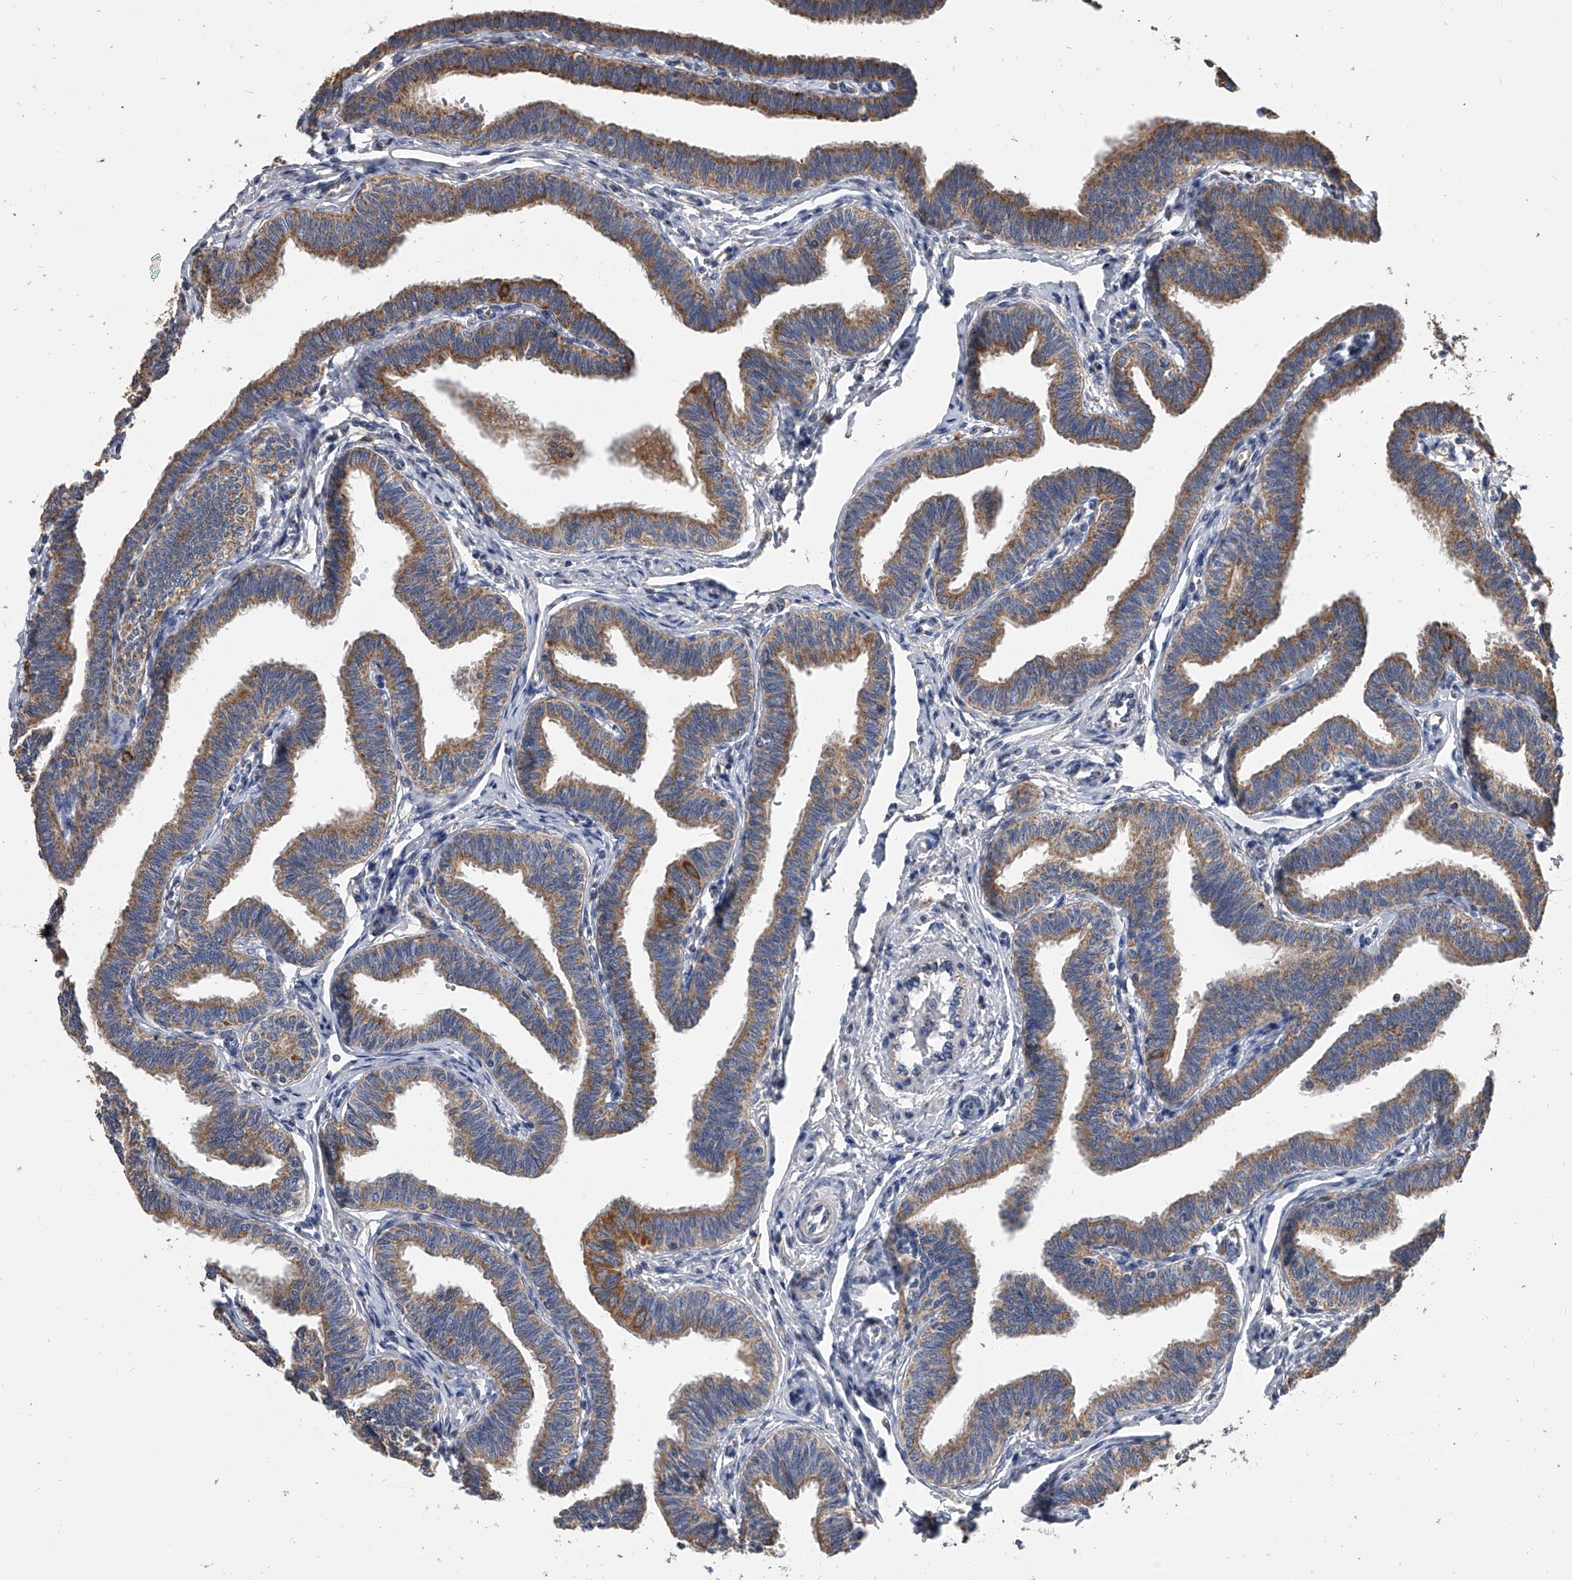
{"staining": {"intensity": "strong", "quantity": "25%-75%", "location": "cytoplasmic/membranous"}, "tissue": "fallopian tube", "cell_type": "Glandular cells", "image_type": "normal", "snomed": [{"axis": "morphology", "description": "Normal tissue, NOS"}, {"axis": "topography", "description": "Fallopian tube"}, {"axis": "topography", "description": "Ovary"}], "caption": "Fallopian tube stained with a protein marker demonstrates strong staining in glandular cells.", "gene": "MRPL28", "patient": {"sex": "female", "age": 23}}